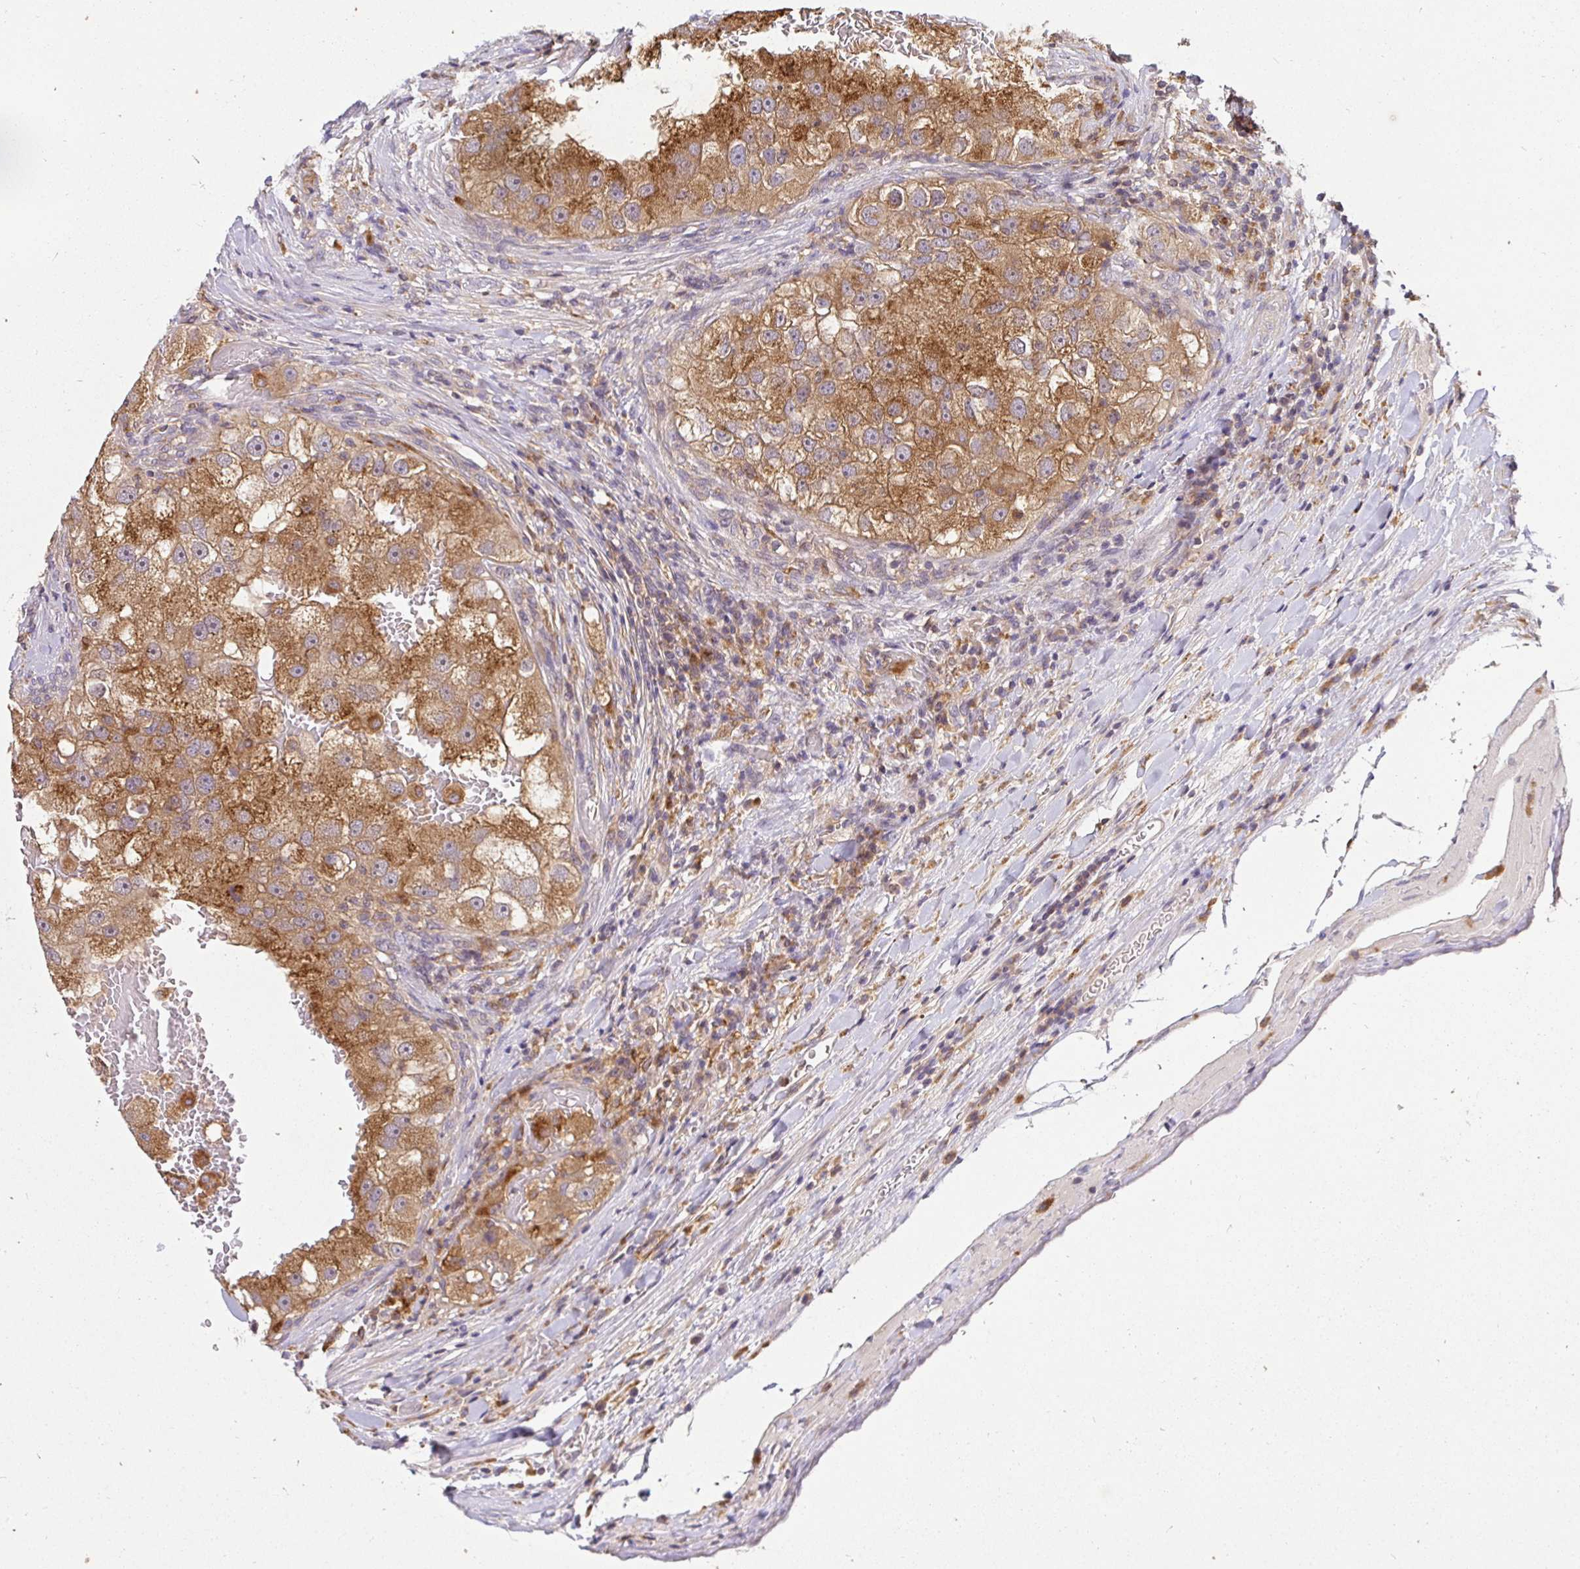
{"staining": {"intensity": "moderate", "quantity": ">75%", "location": "cytoplasmic/membranous"}, "tissue": "renal cancer", "cell_type": "Tumor cells", "image_type": "cancer", "snomed": [{"axis": "morphology", "description": "Adenocarcinoma, NOS"}, {"axis": "topography", "description": "Kidney"}], "caption": "Immunohistochemical staining of human renal cancer demonstrates moderate cytoplasmic/membranous protein positivity in about >75% of tumor cells. (DAB IHC with brightfield microscopy, high magnification).", "gene": "ATP6V1F", "patient": {"sex": "male", "age": 63}}